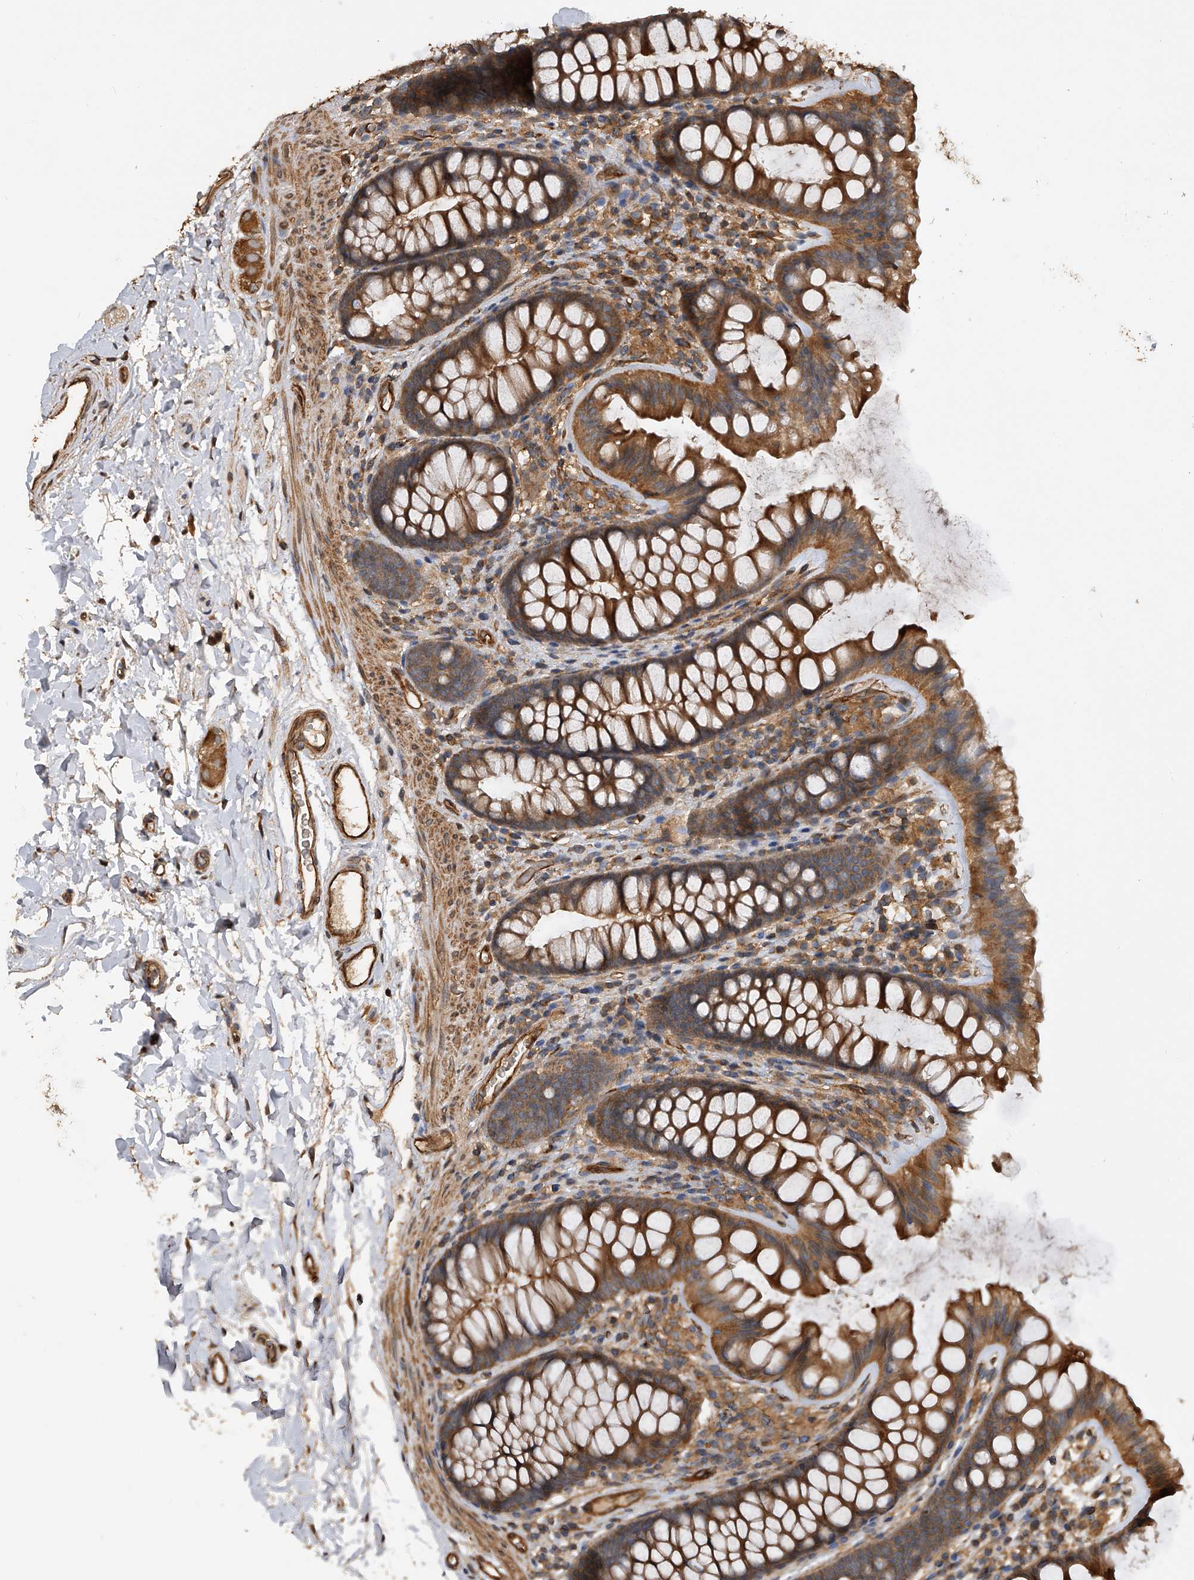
{"staining": {"intensity": "strong", "quantity": ">75%", "location": "cytoplasmic/membranous"}, "tissue": "colon", "cell_type": "Endothelial cells", "image_type": "normal", "snomed": [{"axis": "morphology", "description": "Normal tissue, NOS"}, {"axis": "topography", "description": "Colon"}], "caption": "This is a micrograph of immunohistochemistry staining of benign colon, which shows strong staining in the cytoplasmic/membranous of endothelial cells.", "gene": "PTPRA", "patient": {"sex": "female", "age": 62}}